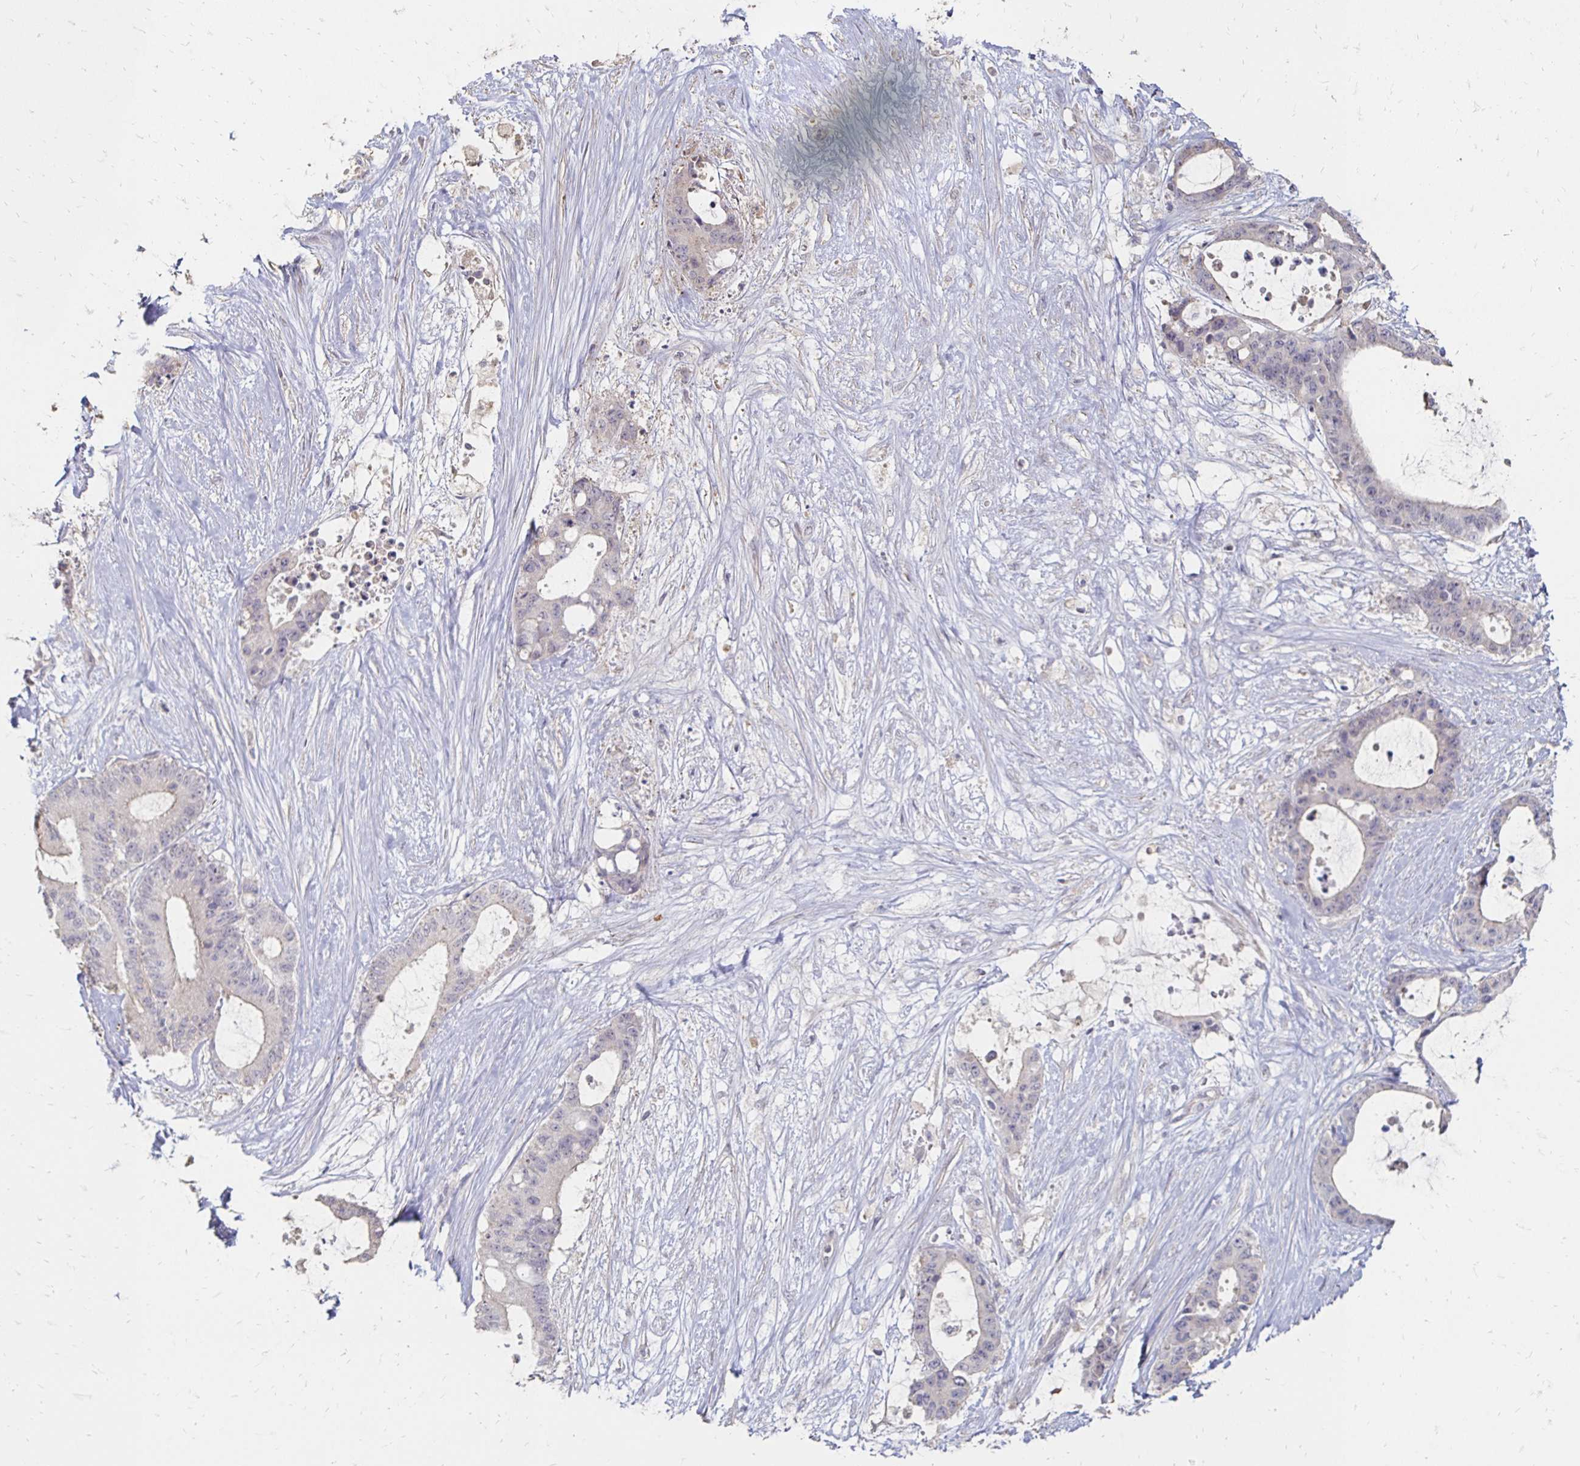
{"staining": {"intensity": "negative", "quantity": "none", "location": "none"}, "tissue": "liver cancer", "cell_type": "Tumor cells", "image_type": "cancer", "snomed": [{"axis": "morphology", "description": "Normal tissue, NOS"}, {"axis": "morphology", "description": "Cholangiocarcinoma"}, {"axis": "topography", "description": "Liver"}, {"axis": "topography", "description": "Peripheral nerve tissue"}], "caption": "Immunohistochemistry of human liver cancer demonstrates no positivity in tumor cells. (Brightfield microscopy of DAB (3,3'-diaminobenzidine) immunohistochemistry at high magnification).", "gene": "ZNF727", "patient": {"sex": "female", "age": 73}}